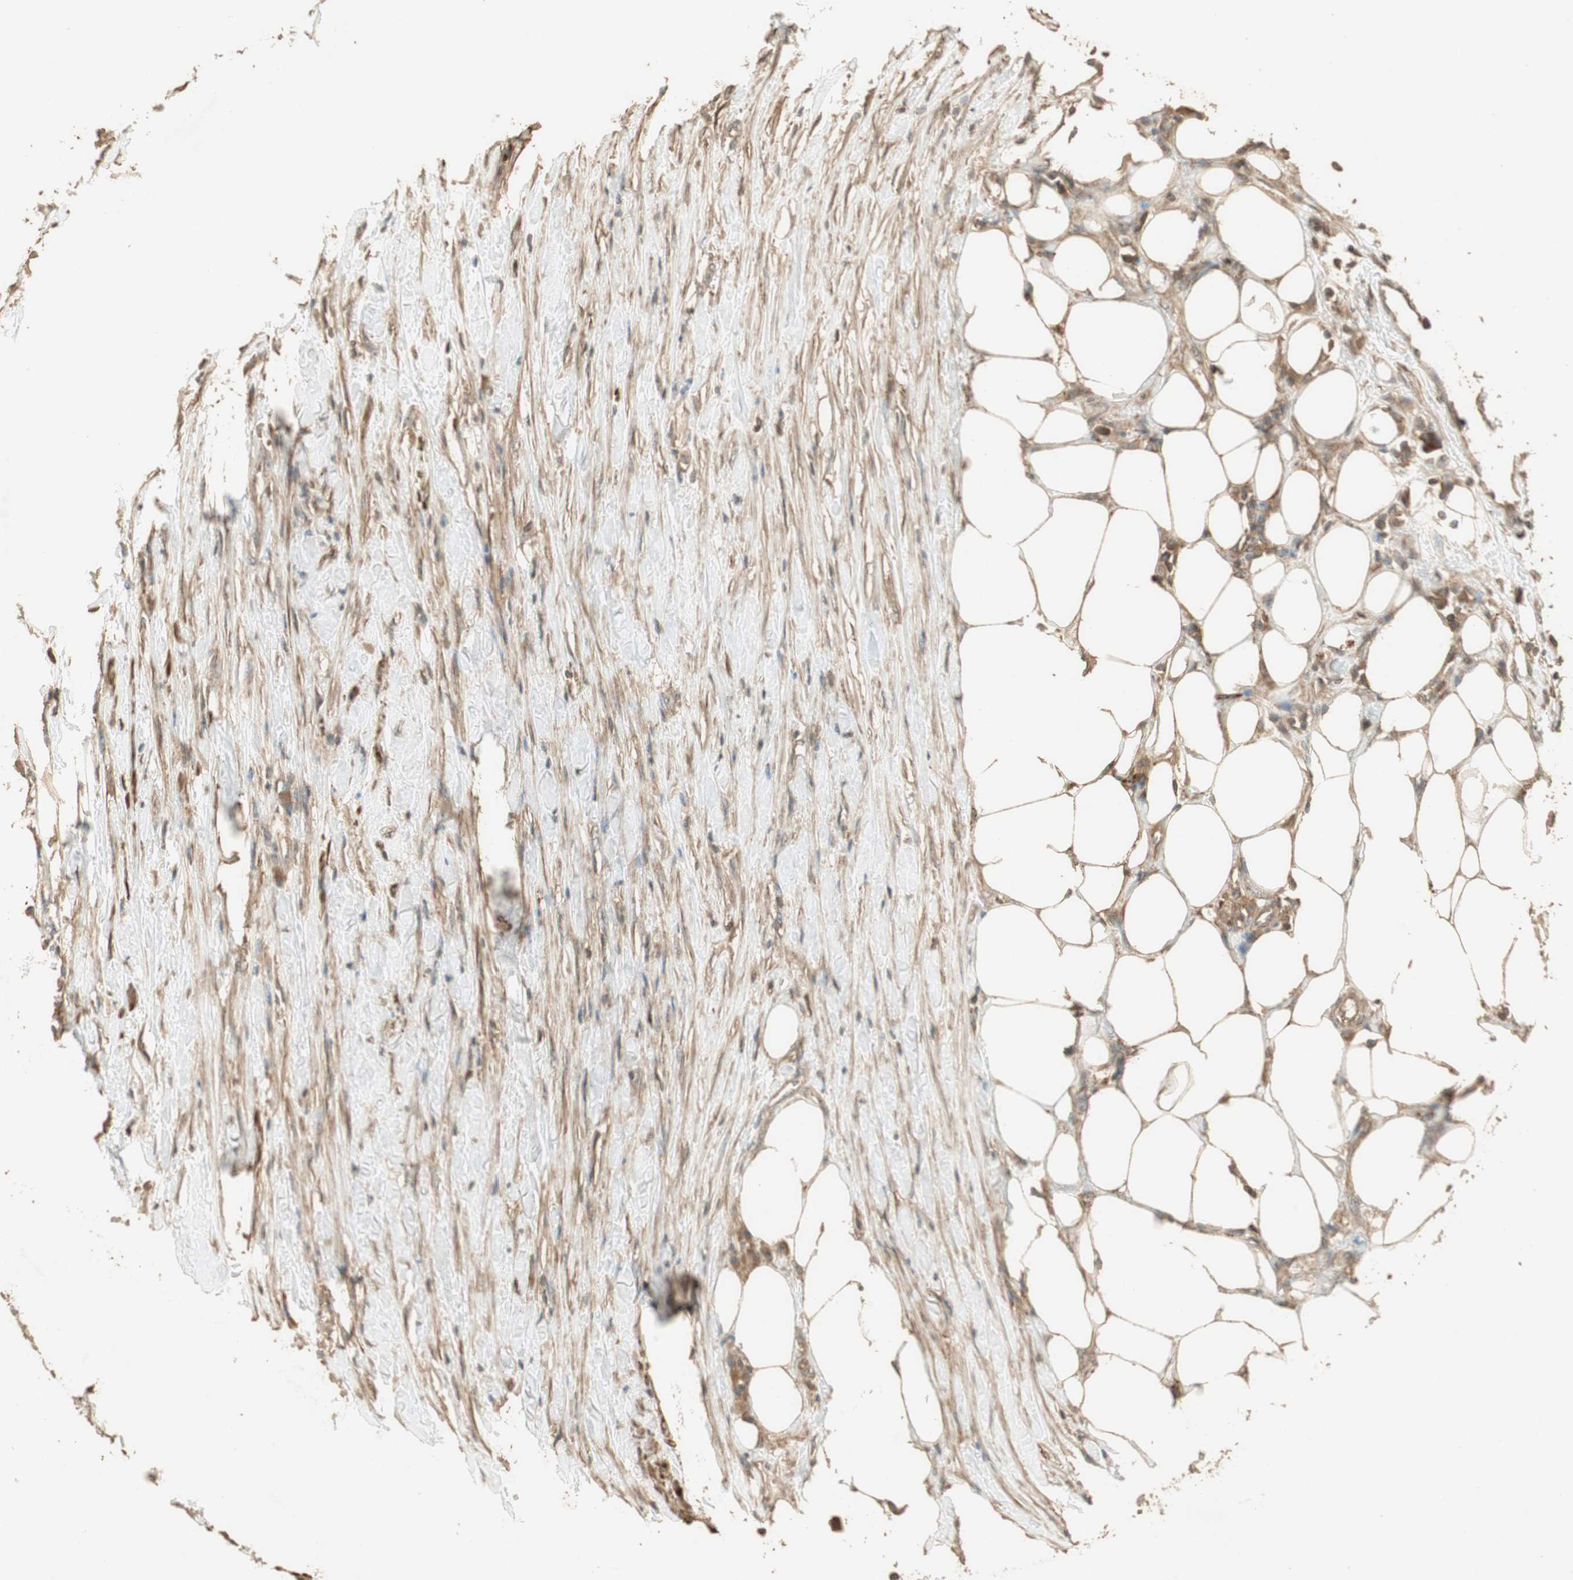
{"staining": {"intensity": "weak", "quantity": "25%-75%", "location": "cytoplasmic/membranous"}, "tissue": "urothelial cancer", "cell_type": "Tumor cells", "image_type": "cancer", "snomed": [{"axis": "morphology", "description": "Urothelial carcinoma, High grade"}, {"axis": "topography", "description": "Urinary bladder"}], "caption": "A brown stain highlights weak cytoplasmic/membranous staining of a protein in urothelial carcinoma (high-grade) tumor cells. The protein is stained brown, and the nuclei are stained in blue (DAB IHC with brightfield microscopy, high magnification).", "gene": "USP2", "patient": {"sex": "male", "age": 61}}